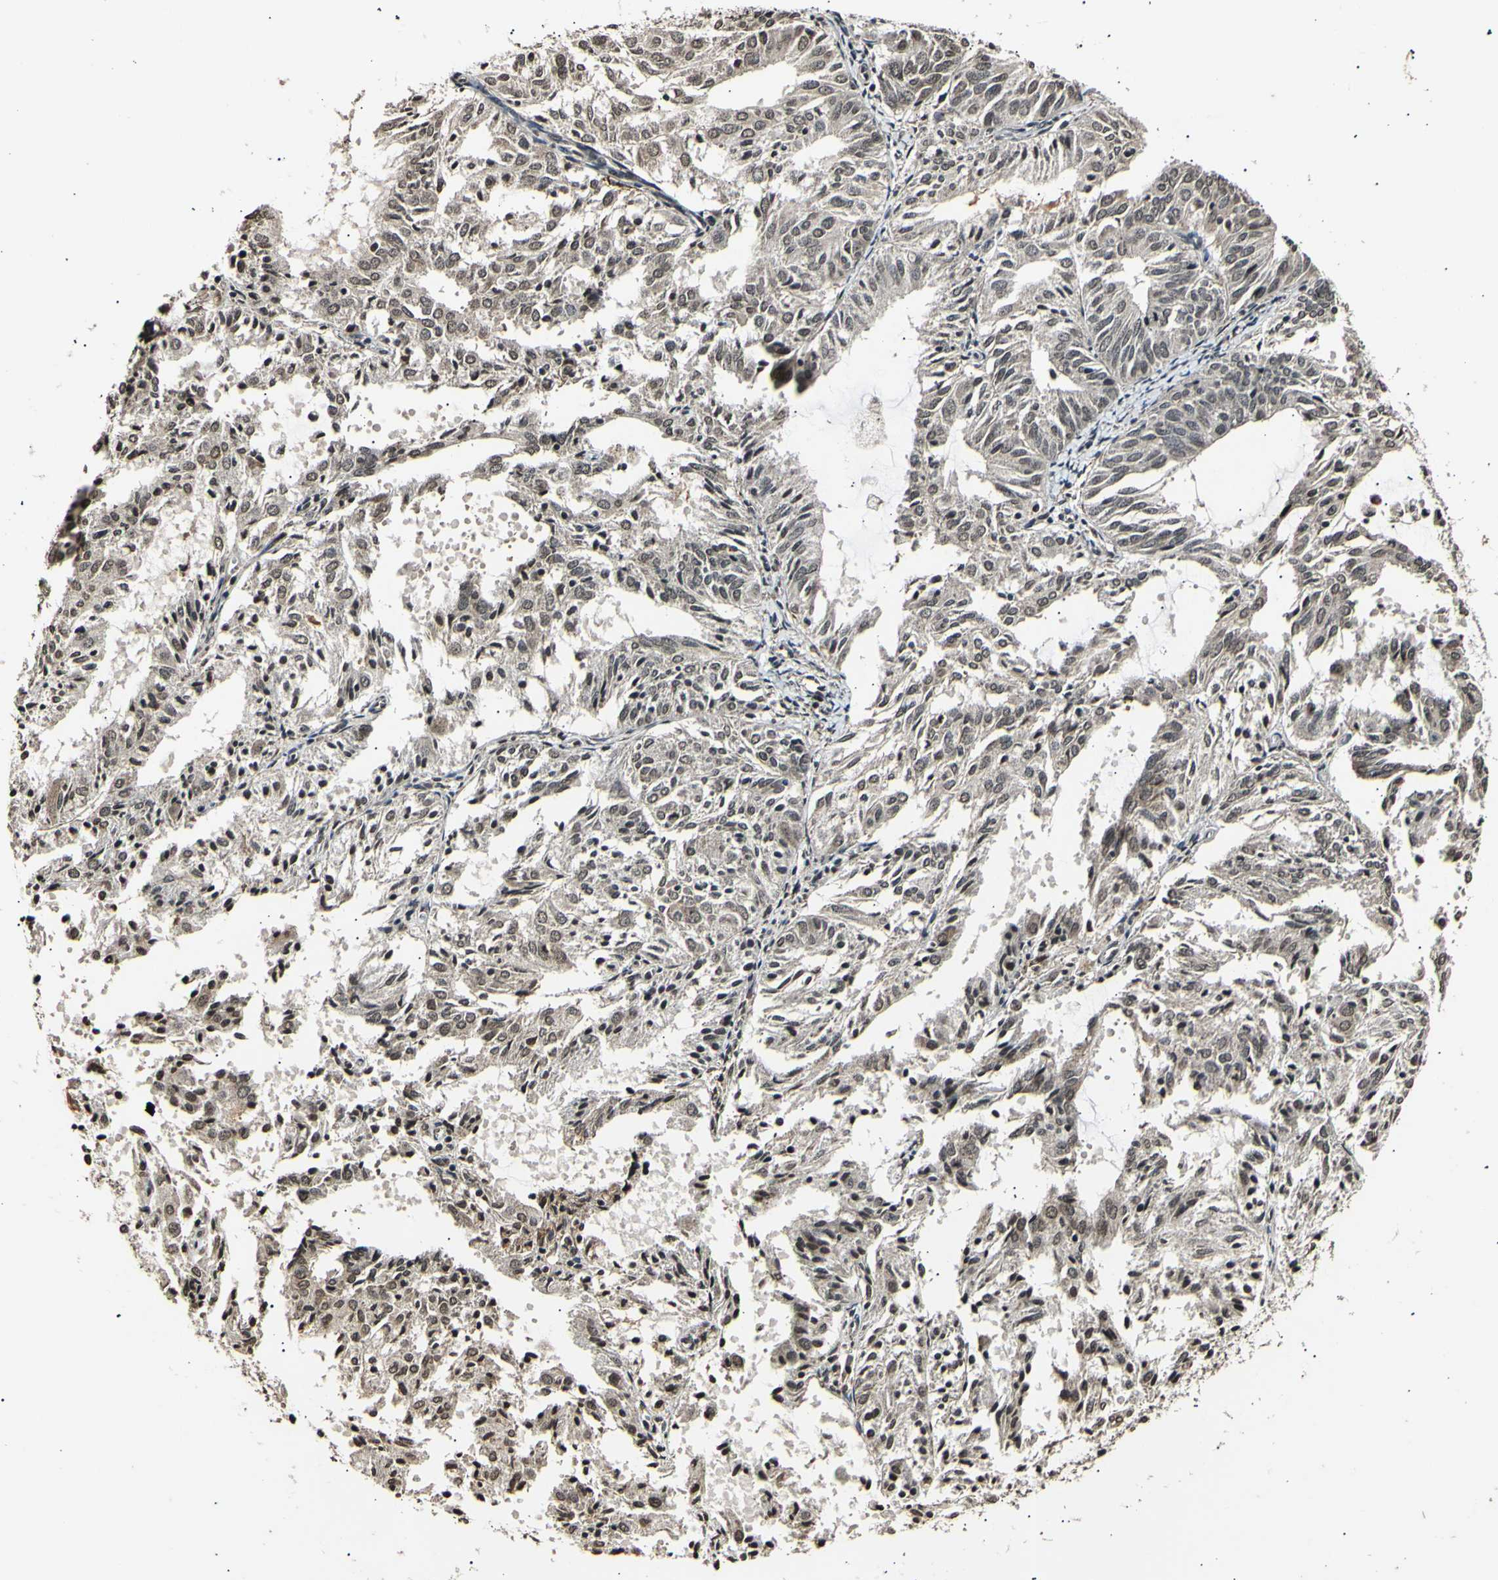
{"staining": {"intensity": "weak", "quantity": ">75%", "location": "cytoplasmic/membranous,nuclear"}, "tissue": "endometrial cancer", "cell_type": "Tumor cells", "image_type": "cancer", "snomed": [{"axis": "morphology", "description": "Adenocarcinoma, NOS"}, {"axis": "topography", "description": "Uterus"}], "caption": "About >75% of tumor cells in human endometrial cancer (adenocarcinoma) reveal weak cytoplasmic/membranous and nuclear protein positivity as visualized by brown immunohistochemical staining.", "gene": "ANAPC7", "patient": {"sex": "female", "age": 60}}